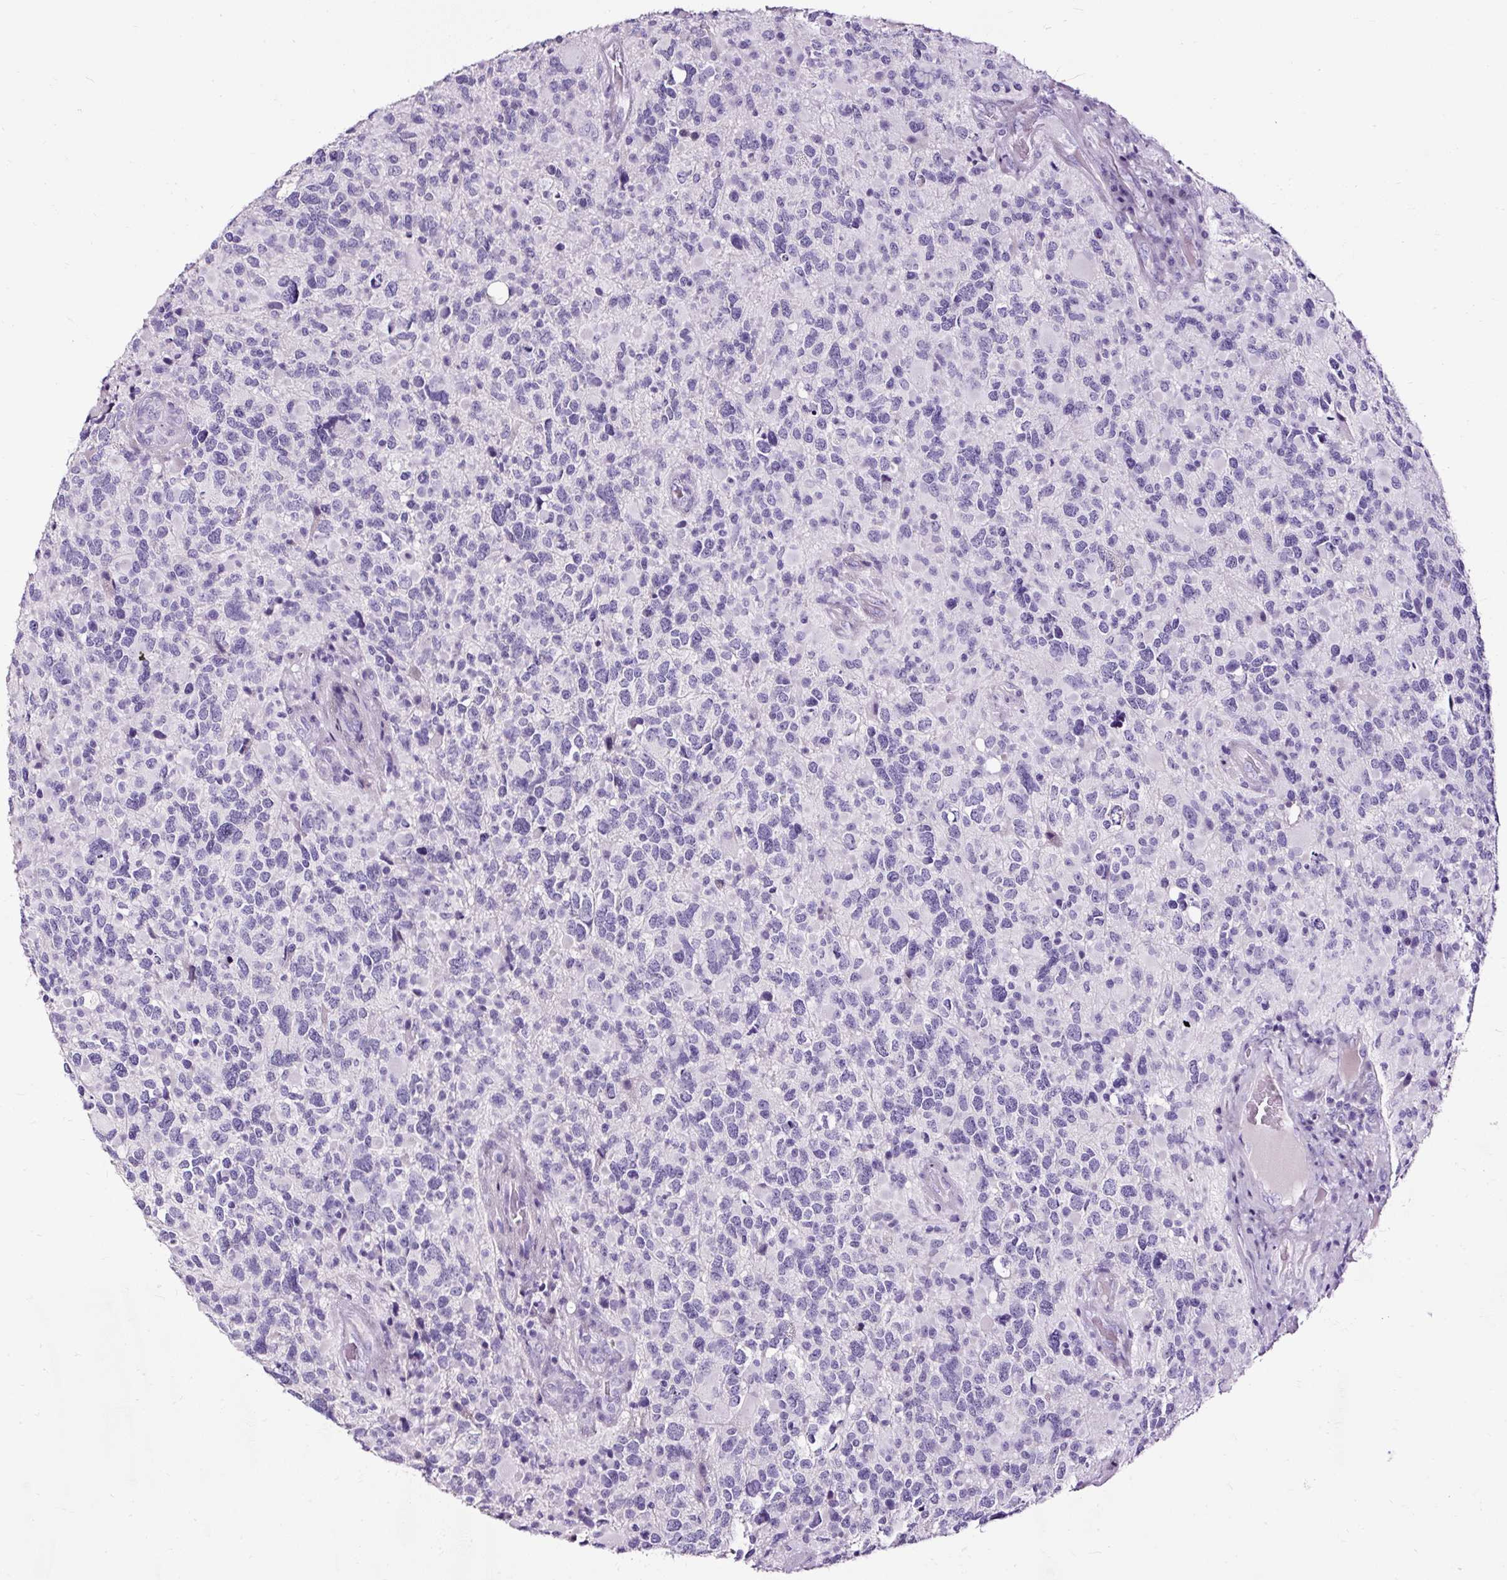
{"staining": {"intensity": "negative", "quantity": "none", "location": "none"}, "tissue": "glioma", "cell_type": "Tumor cells", "image_type": "cancer", "snomed": [{"axis": "morphology", "description": "Glioma, malignant, High grade"}, {"axis": "topography", "description": "Brain"}], "caption": "Malignant glioma (high-grade) was stained to show a protein in brown. There is no significant expression in tumor cells.", "gene": "SLC7A8", "patient": {"sex": "female", "age": 40}}